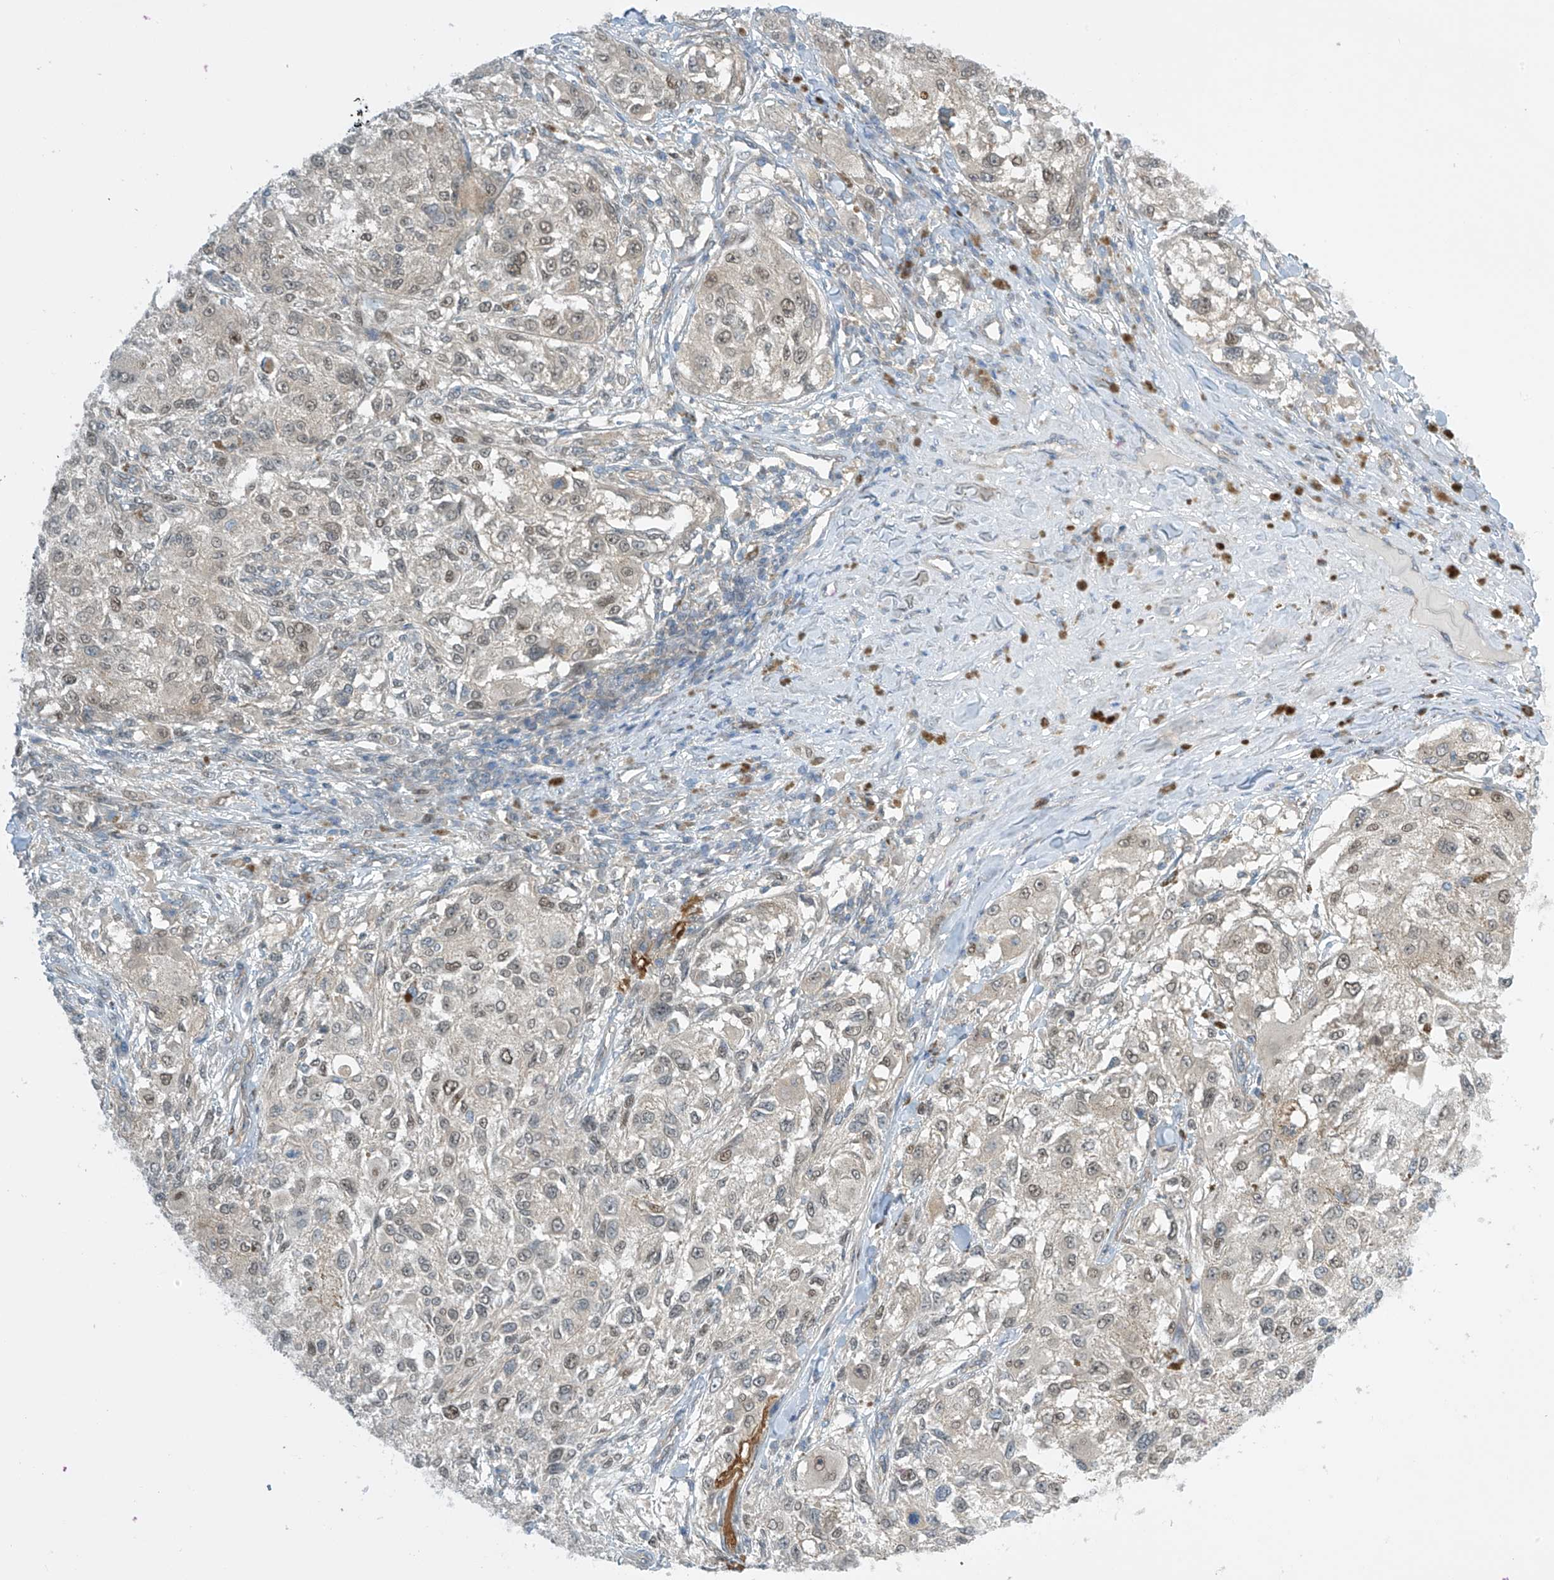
{"staining": {"intensity": "negative", "quantity": "none", "location": "none"}, "tissue": "melanoma", "cell_type": "Tumor cells", "image_type": "cancer", "snomed": [{"axis": "morphology", "description": "Necrosis, NOS"}, {"axis": "morphology", "description": "Malignant melanoma, NOS"}, {"axis": "topography", "description": "Skin"}], "caption": "This is a micrograph of immunohistochemistry (IHC) staining of malignant melanoma, which shows no expression in tumor cells.", "gene": "FSD1L", "patient": {"sex": "female", "age": 87}}